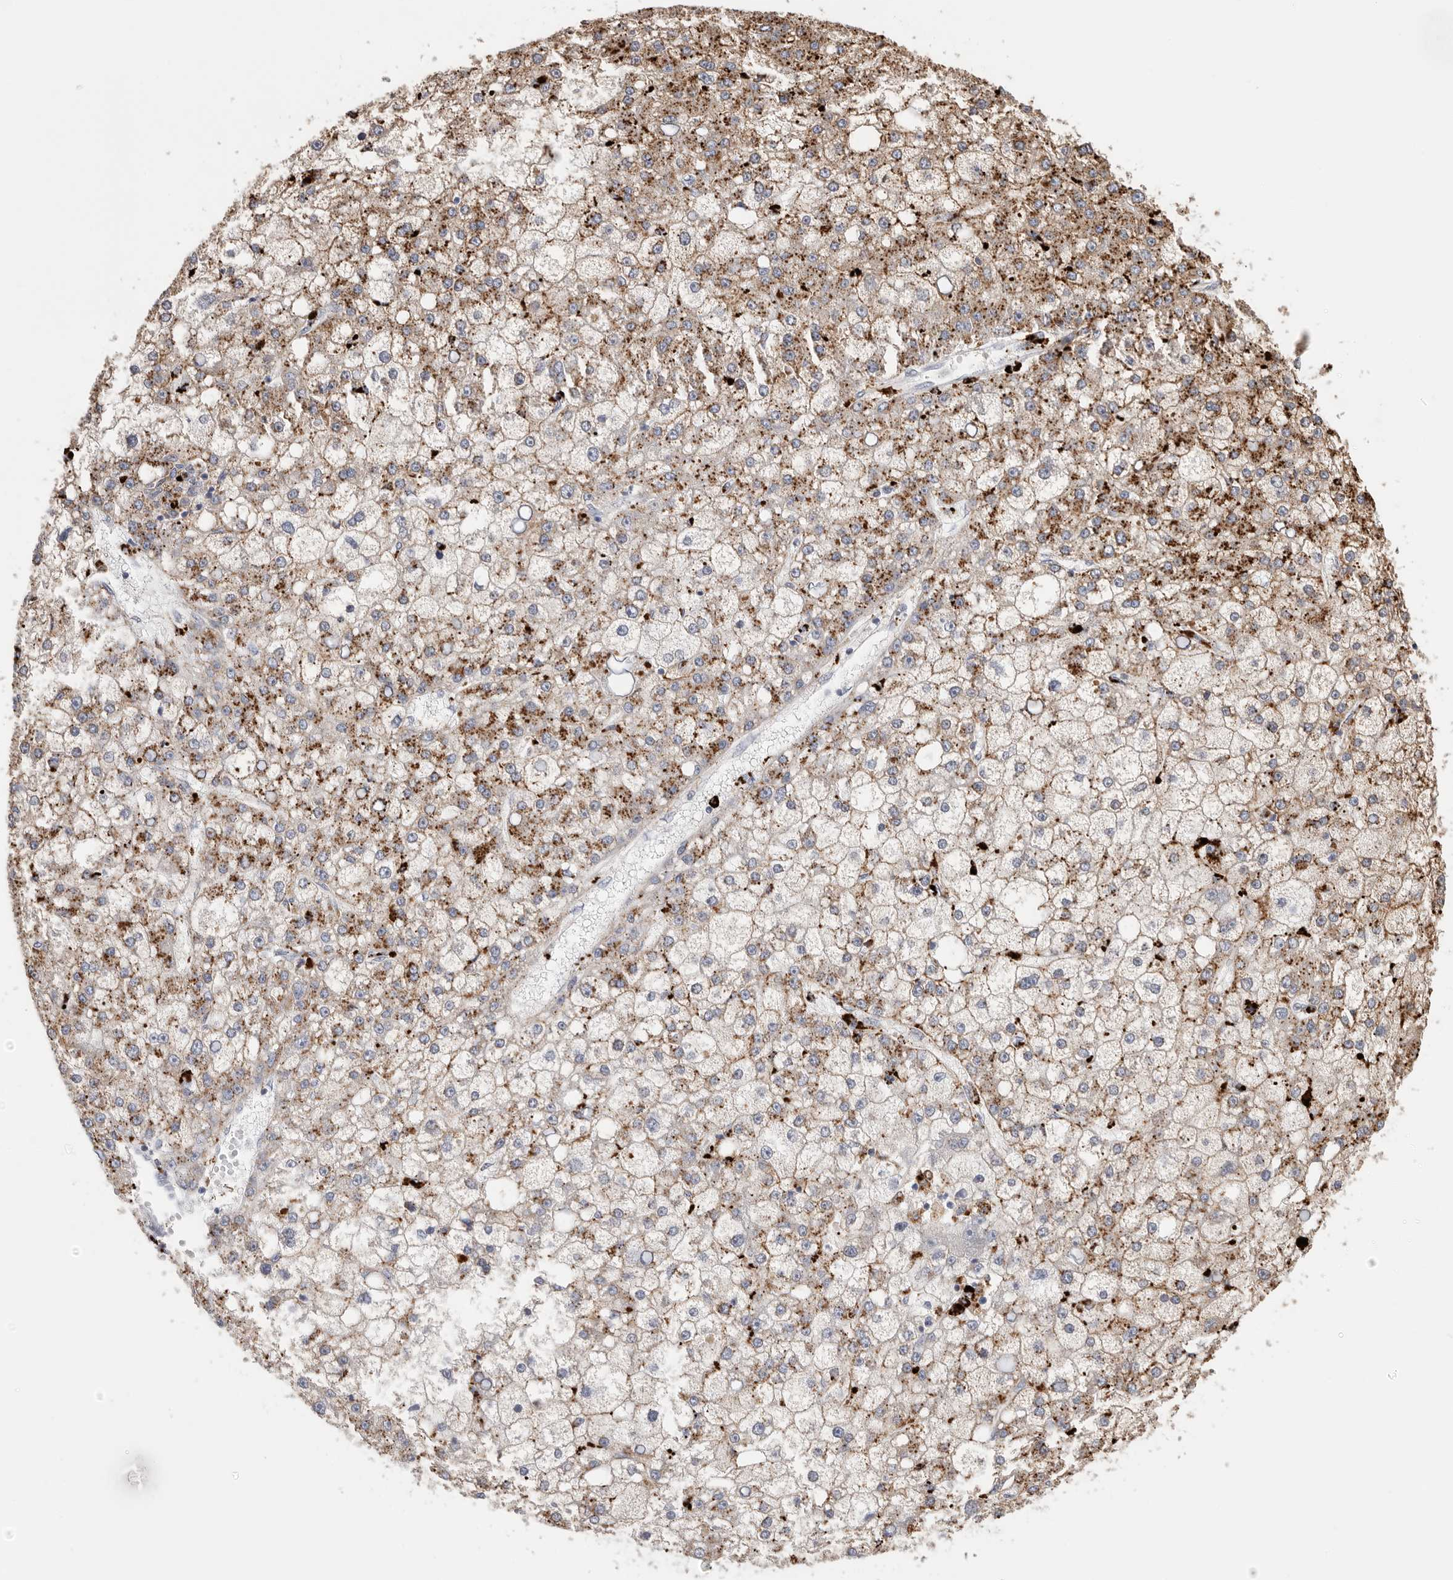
{"staining": {"intensity": "strong", "quantity": ">75%", "location": "cytoplasmic/membranous"}, "tissue": "liver cancer", "cell_type": "Tumor cells", "image_type": "cancer", "snomed": [{"axis": "morphology", "description": "Carcinoma, Hepatocellular, NOS"}, {"axis": "topography", "description": "Liver"}], "caption": "Protein expression analysis of liver cancer demonstrates strong cytoplasmic/membranous staining in approximately >75% of tumor cells.", "gene": "GGH", "patient": {"sex": "male", "age": 67}}